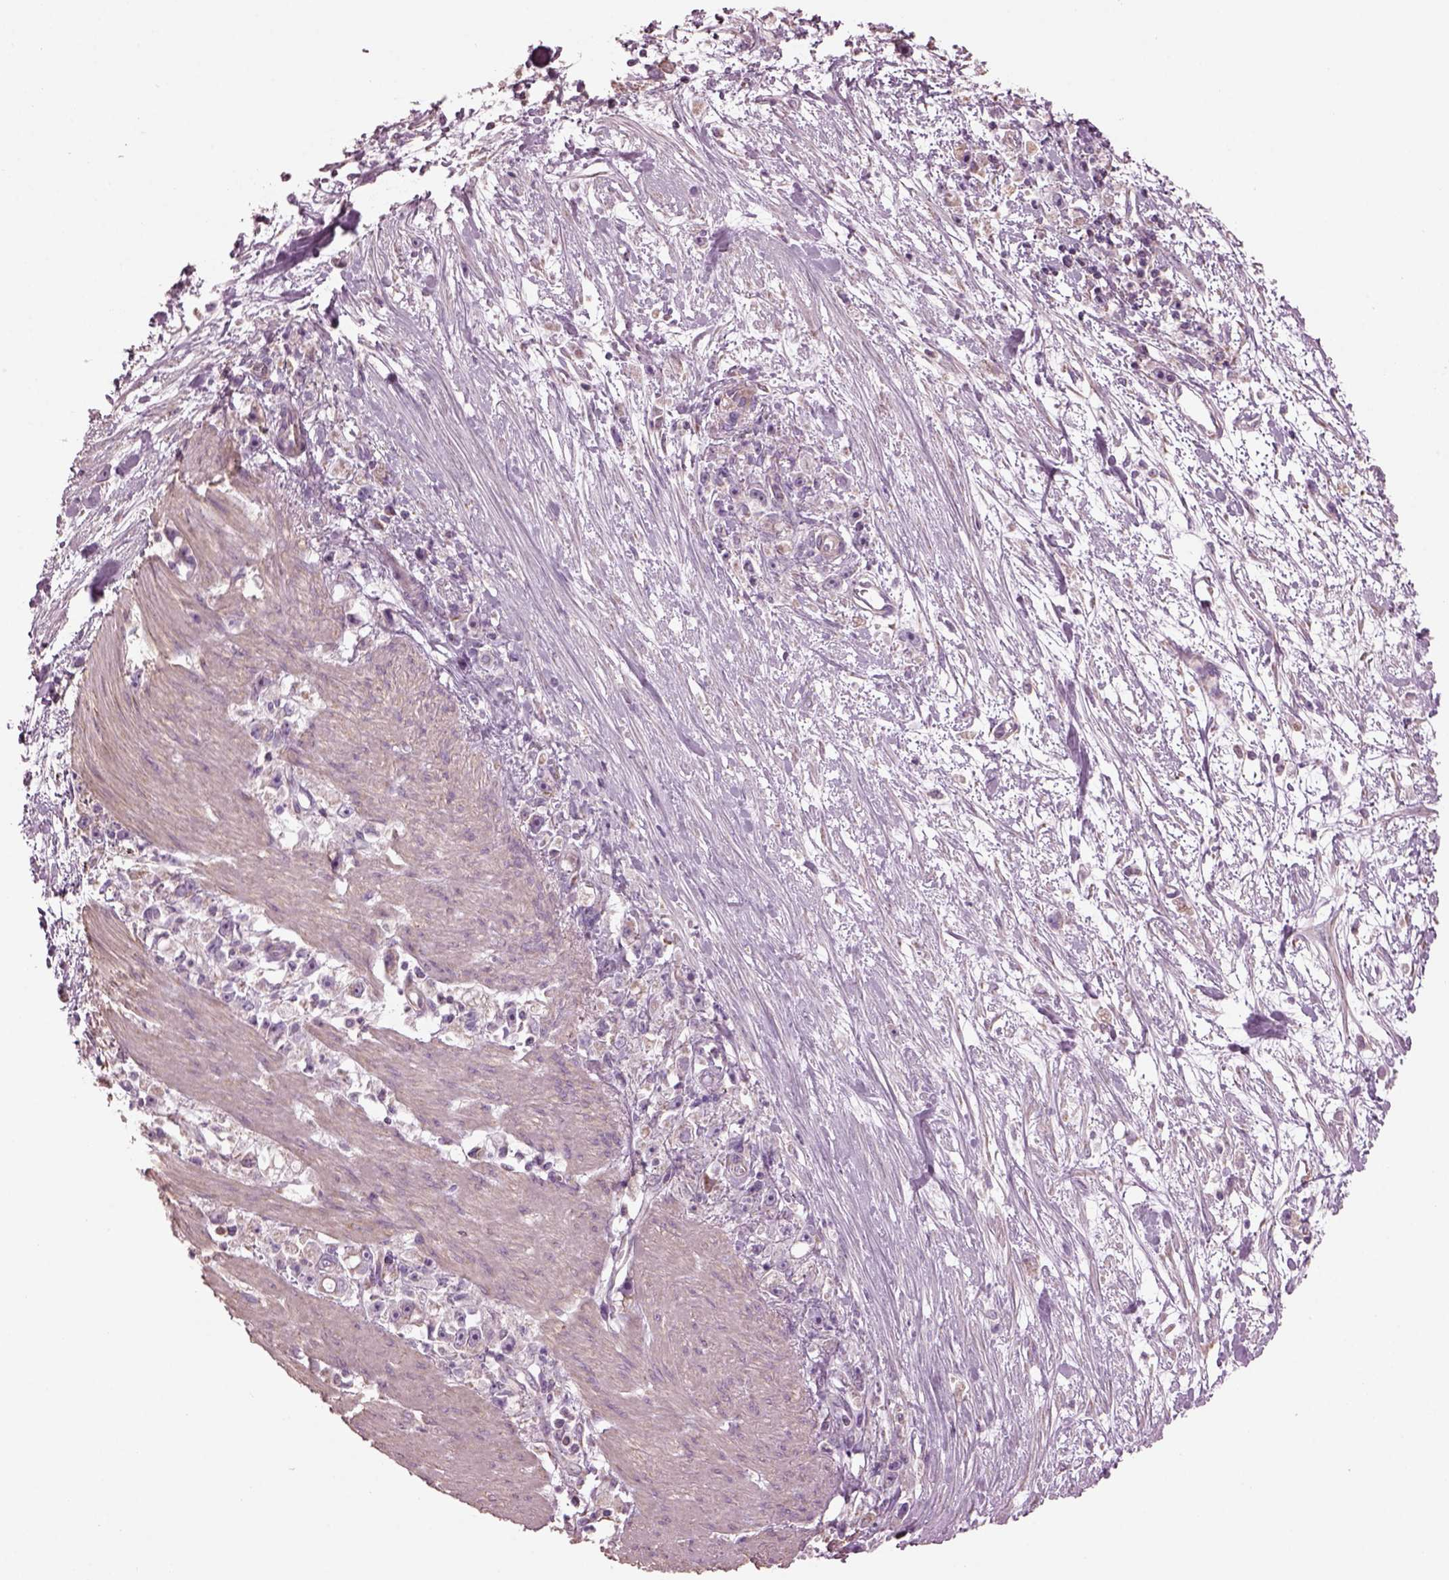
{"staining": {"intensity": "weak", "quantity": ">75%", "location": "cytoplasmic/membranous"}, "tissue": "stomach cancer", "cell_type": "Tumor cells", "image_type": "cancer", "snomed": [{"axis": "morphology", "description": "Adenocarcinoma, NOS"}, {"axis": "topography", "description": "Stomach"}], "caption": "The micrograph shows staining of stomach cancer, revealing weak cytoplasmic/membranous protein staining (brown color) within tumor cells.", "gene": "SPATA7", "patient": {"sex": "female", "age": 59}}